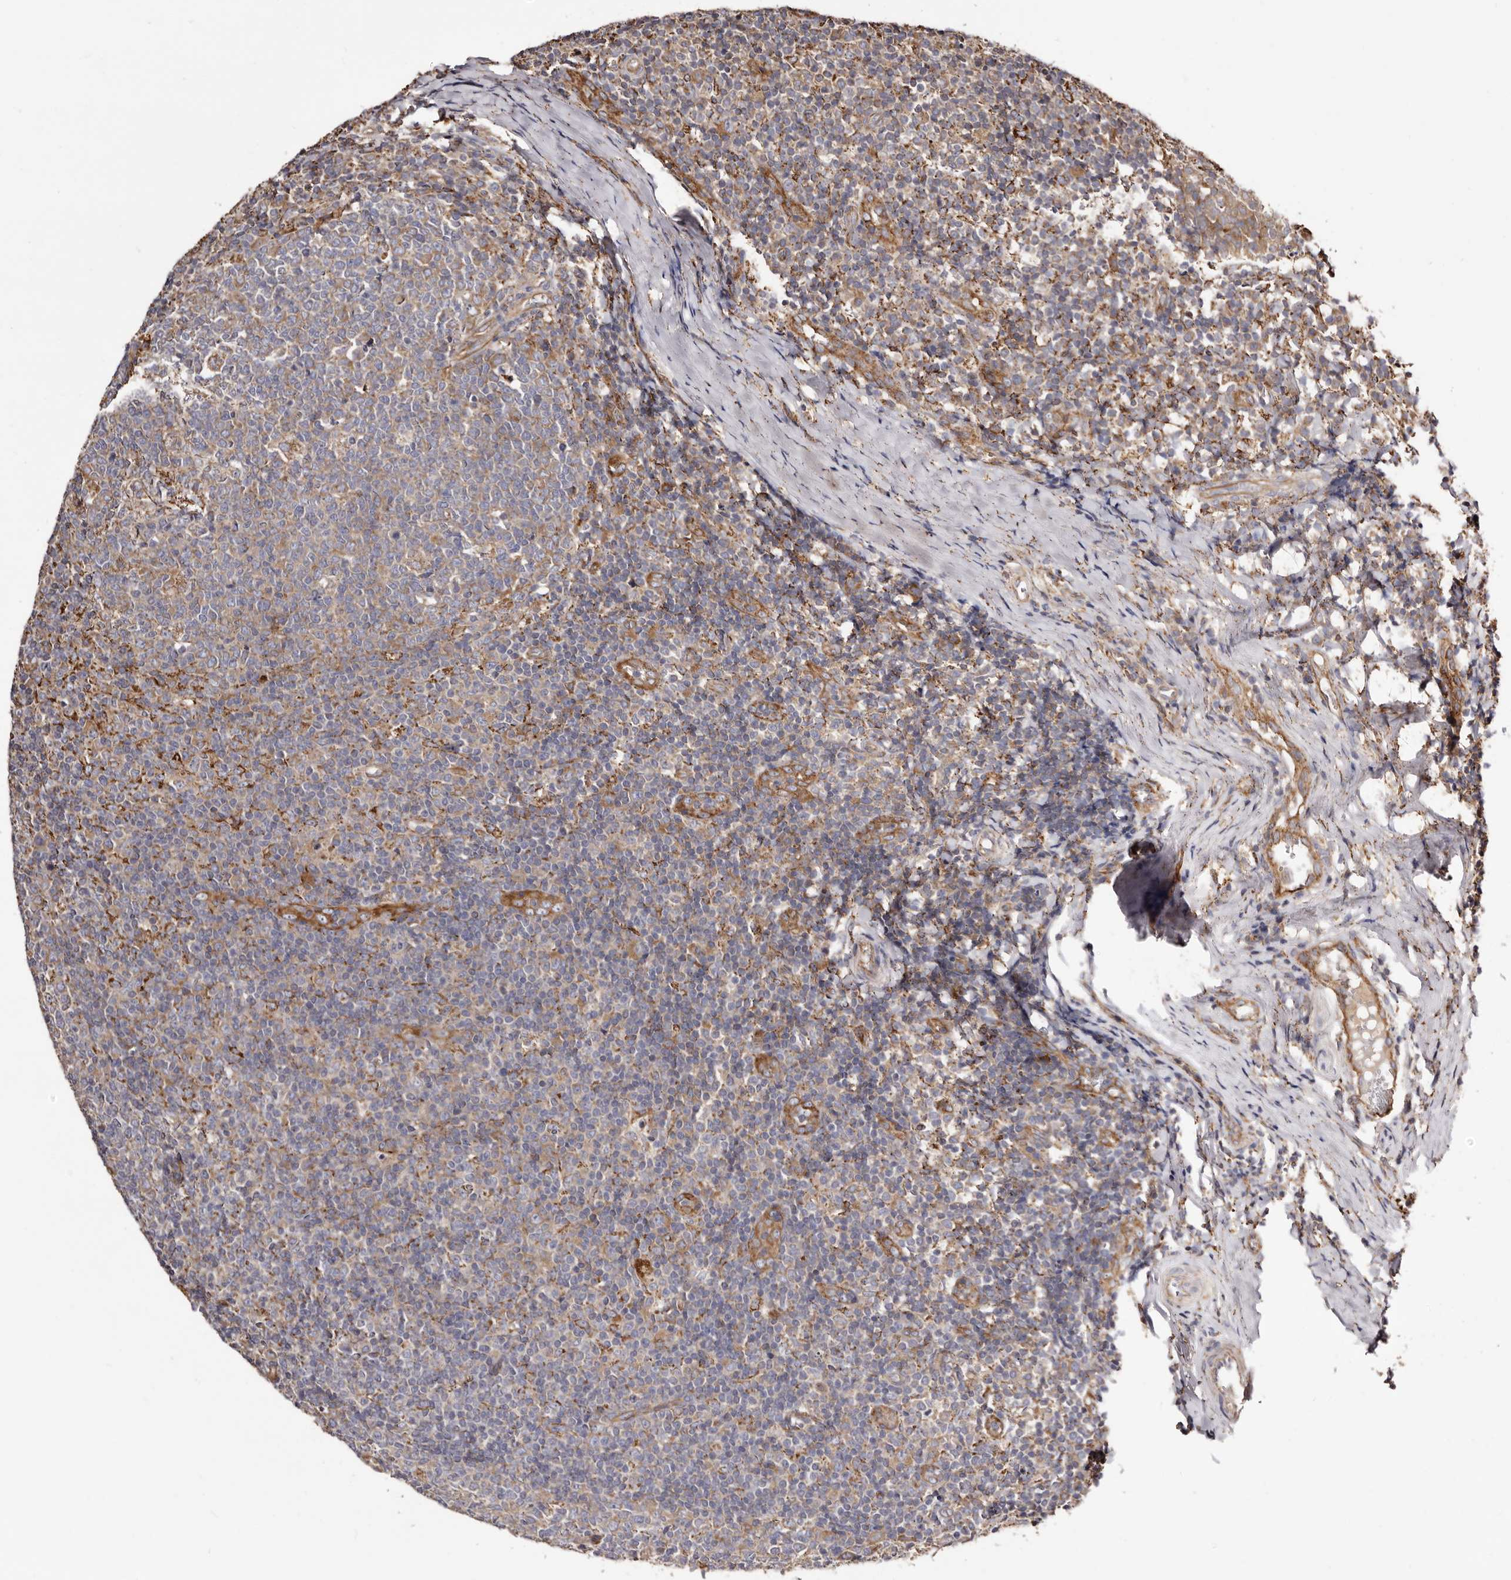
{"staining": {"intensity": "moderate", "quantity": "<25%", "location": "cytoplasmic/membranous"}, "tissue": "tonsil", "cell_type": "Germinal center cells", "image_type": "normal", "snomed": [{"axis": "morphology", "description": "Normal tissue, NOS"}, {"axis": "topography", "description": "Tonsil"}], "caption": "Immunohistochemical staining of benign human tonsil demonstrates low levels of moderate cytoplasmic/membranous positivity in approximately <25% of germinal center cells. (Brightfield microscopy of DAB IHC at high magnification).", "gene": "LUZP1", "patient": {"sex": "female", "age": 19}}